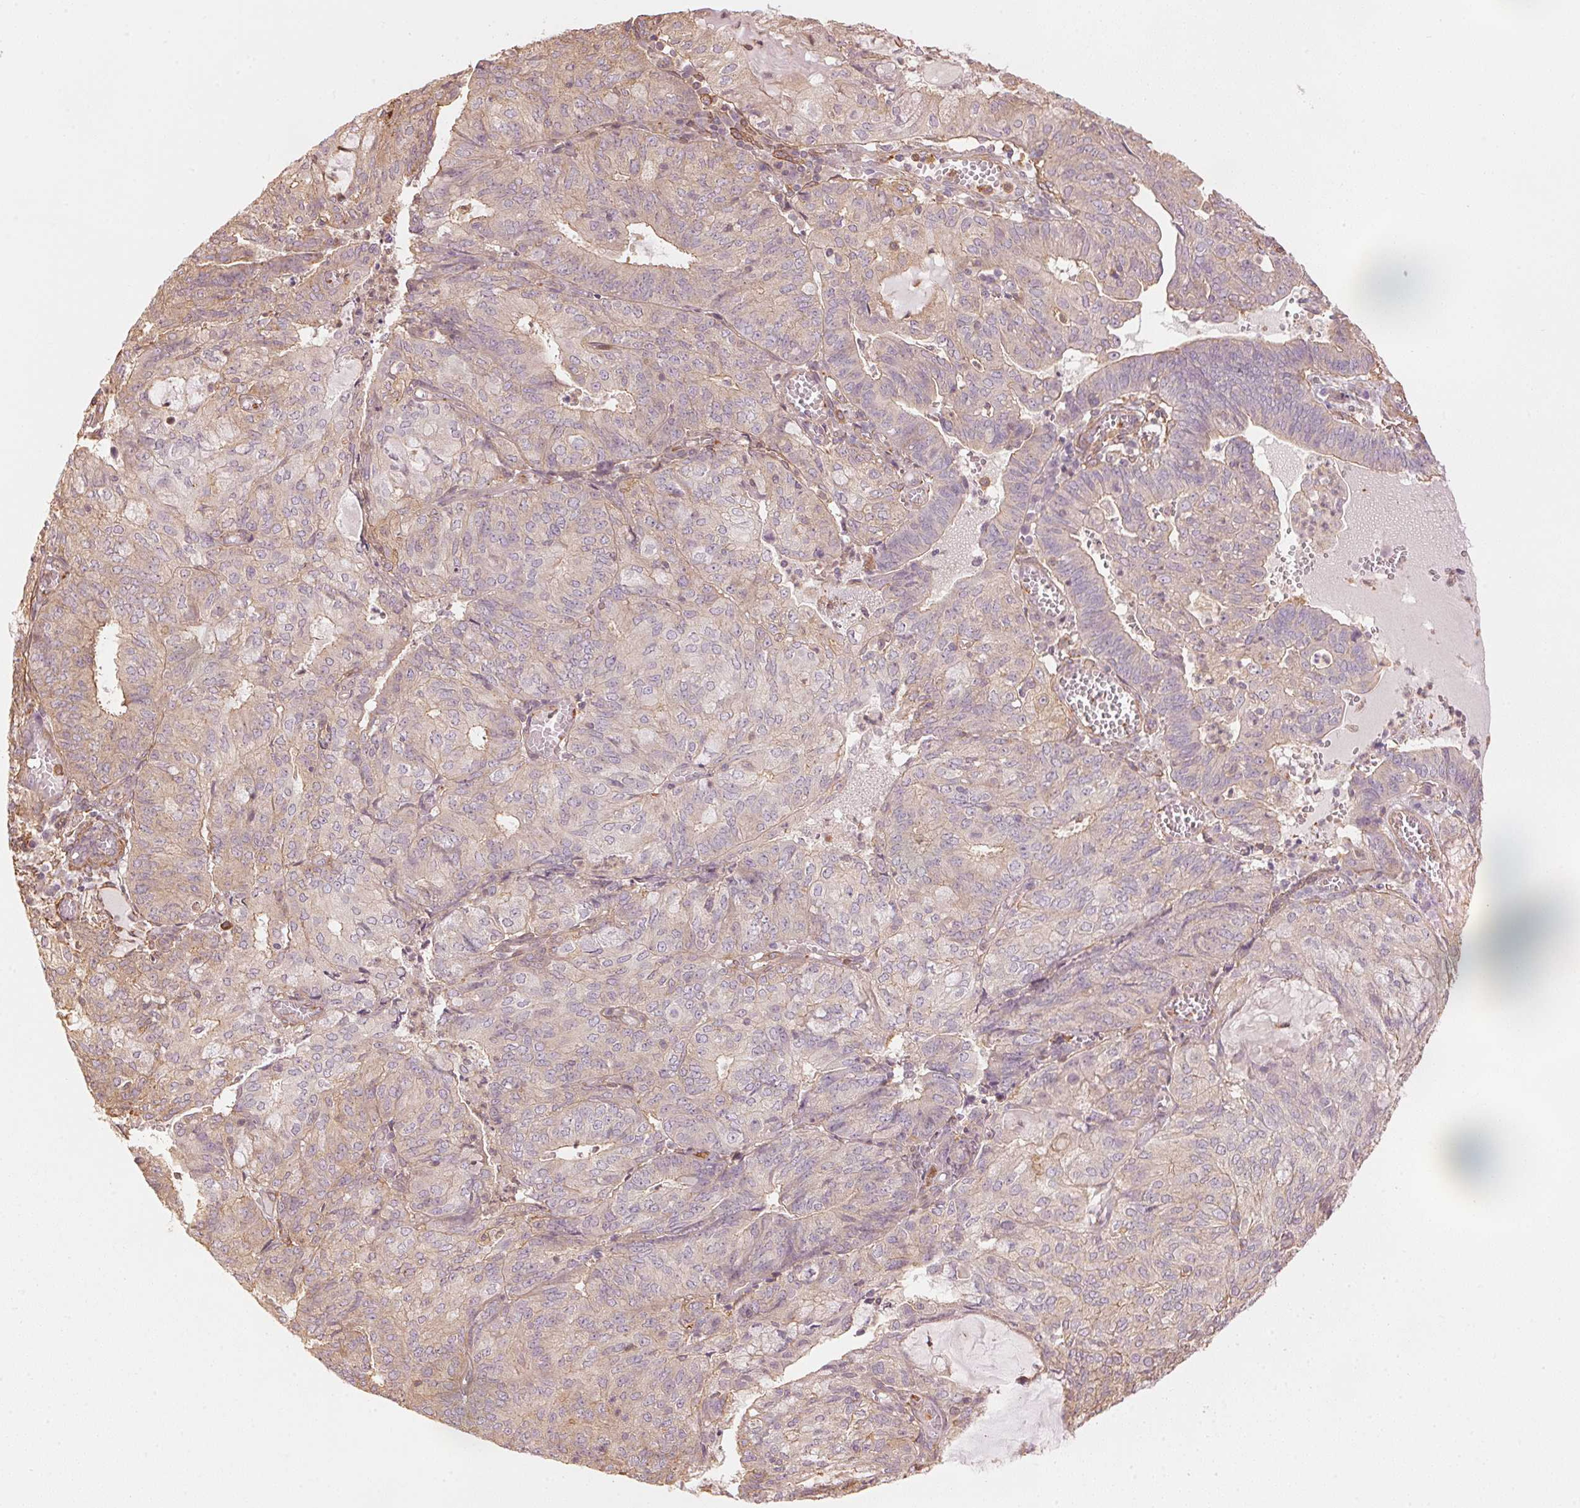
{"staining": {"intensity": "weak", "quantity": "<25%", "location": "cytoplasmic/membranous"}, "tissue": "endometrial cancer", "cell_type": "Tumor cells", "image_type": "cancer", "snomed": [{"axis": "morphology", "description": "Adenocarcinoma, NOS"}, {"axis": "topography", "description": "Endometrium"}], "caption": "There is no significant expression in tumor cells of endometrial adenocarcinoma. The staining is performed using DAB (3,3'-diaminobenzidine) brown chromogen with nuclei counter-stained in using hematoxylin.", "gene": "QDPR", "patient": {"sex": "female", "age": 82}}